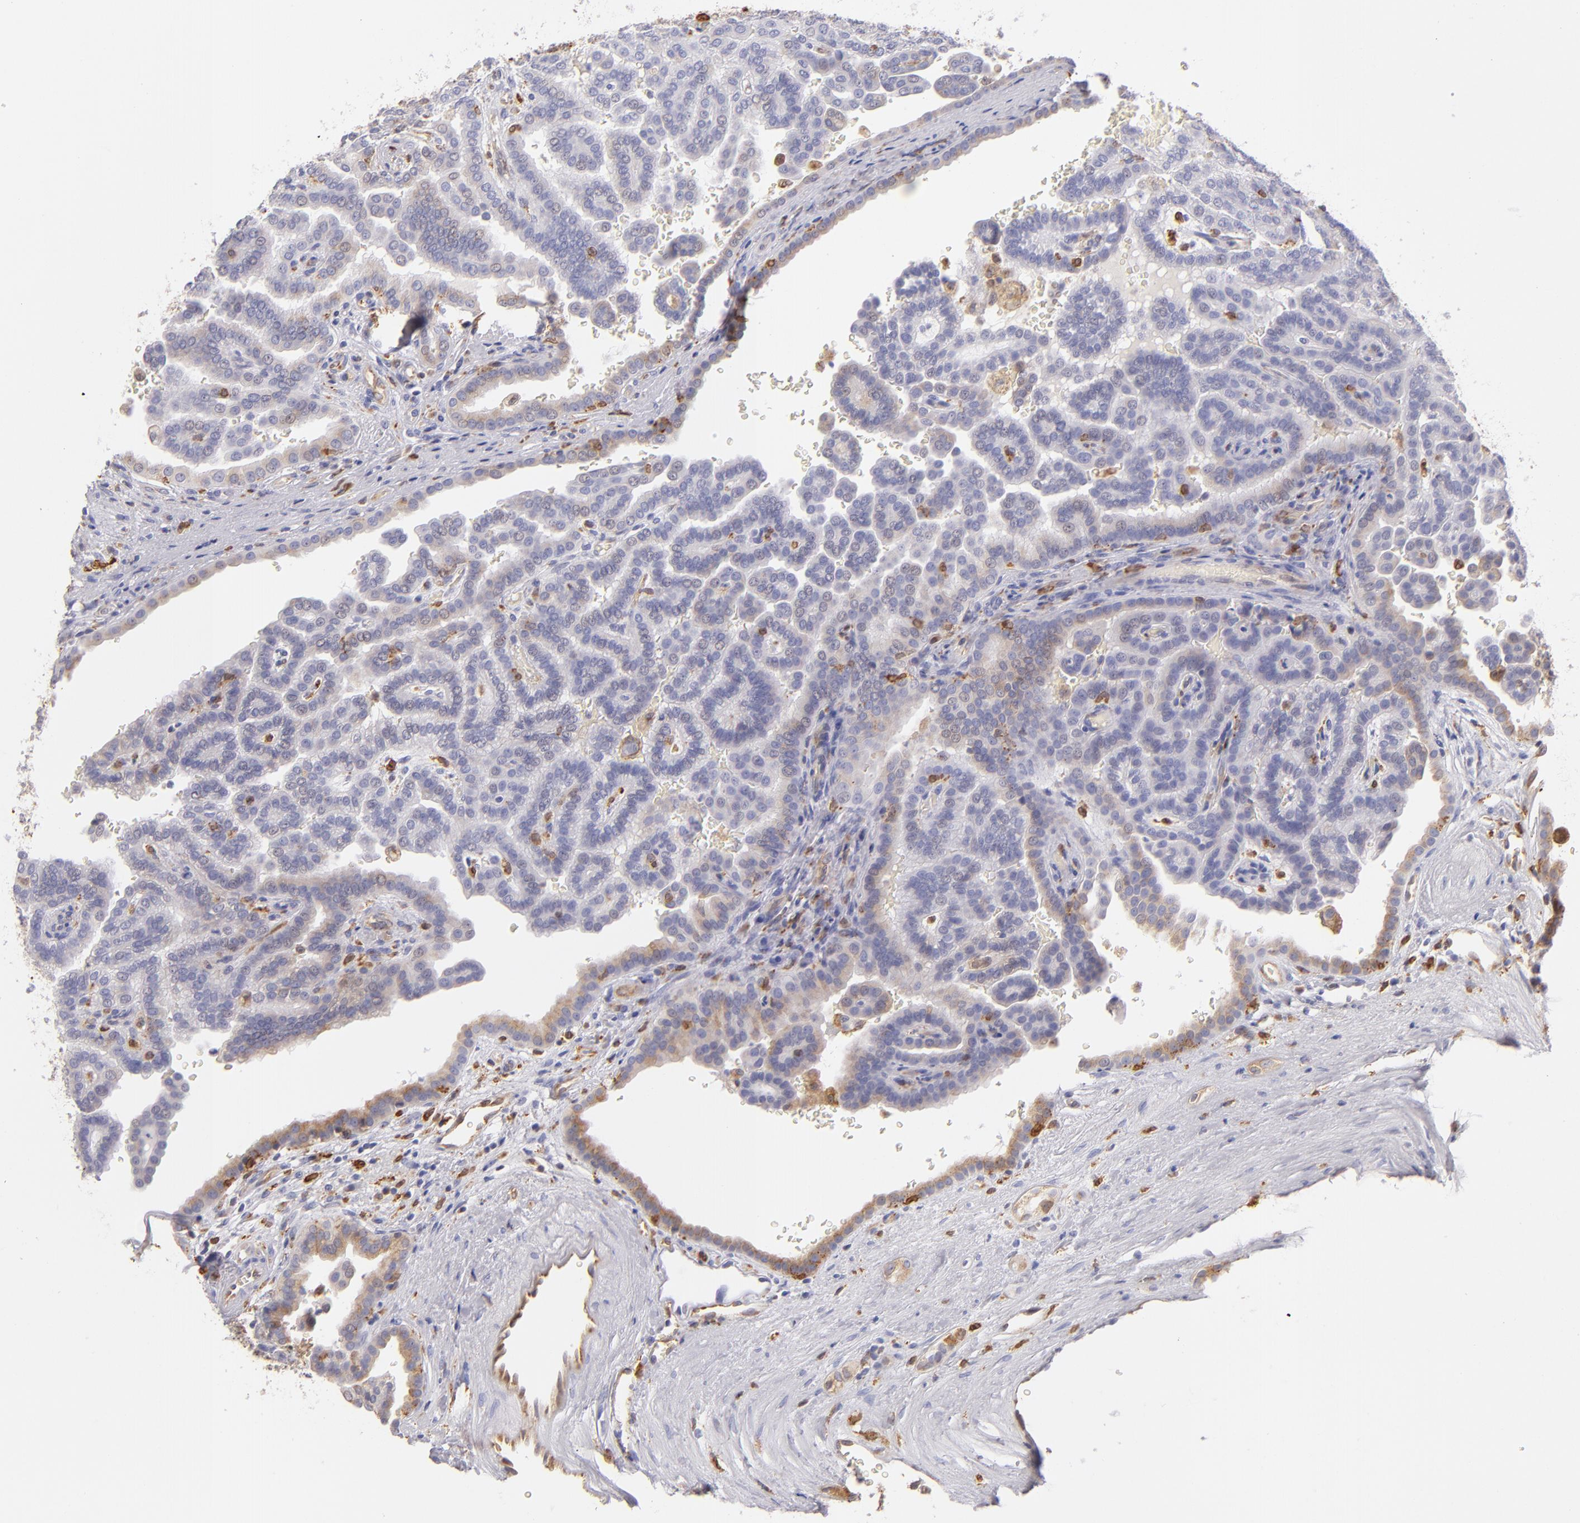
{"staining": {"intensity": "weak", "quantity": "25%-75%", "location": "cytoplasmic/membranous"}, "tissue": "renal cancer", "cell_type": "Tumor cells", "image_type": "cancer", "snomed": [{"axis": "morphology", "description": "Adenocarcinoma, NOS"}, {"axis": "topography", "description": "Kidney"}], "caption": "An IHC image of tumor tissue is shown. Protein staining in brown labels weak cytoplasmic/membranous positivity in renal adenocarcinoma within tumor cells.", "gene": "CD74", "patient": {"sex": "male", "age": 61}}